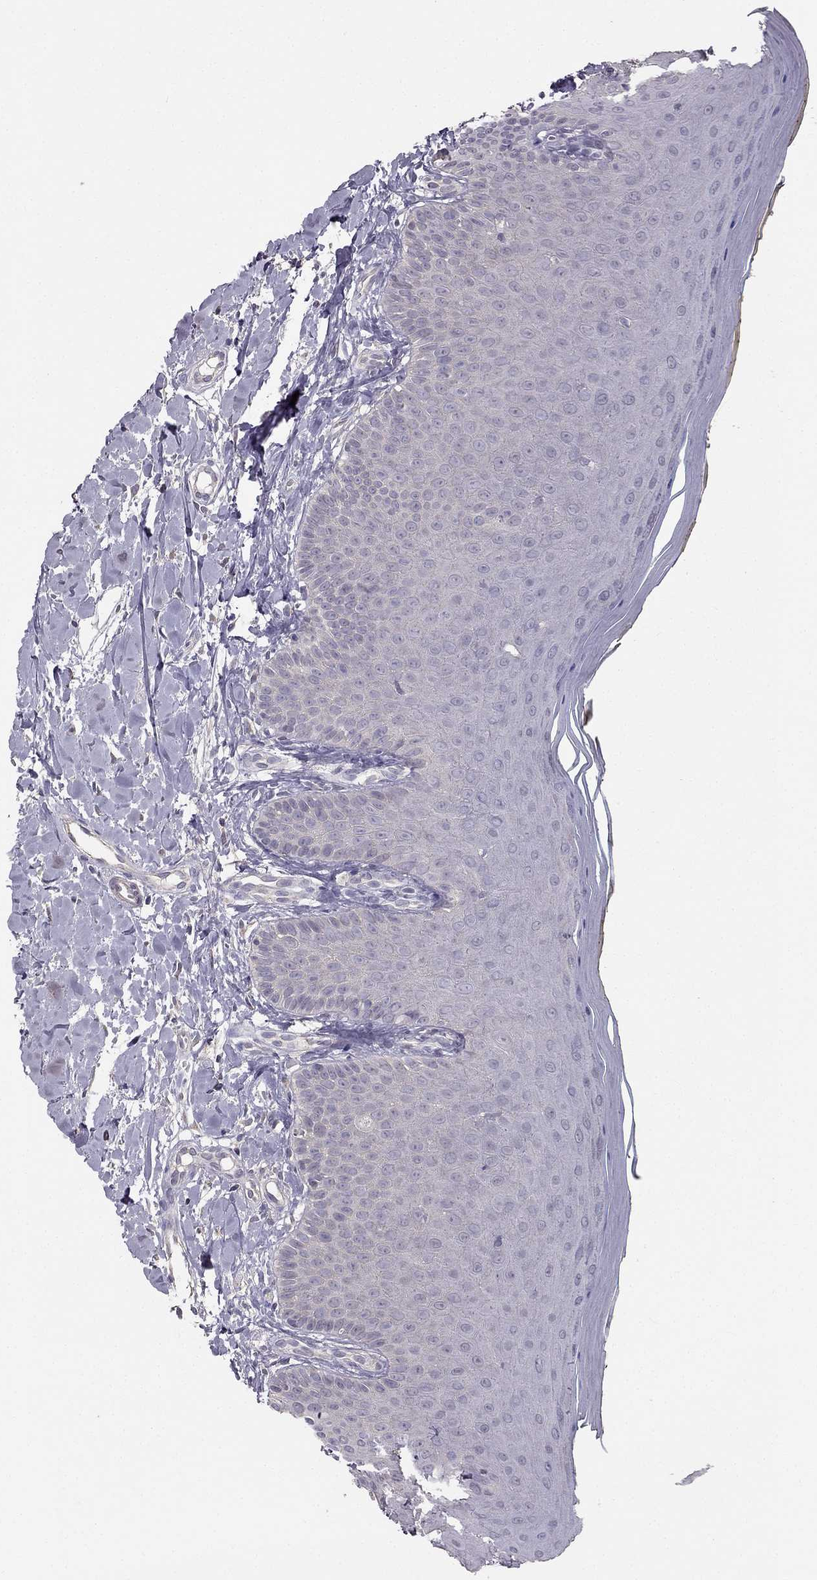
{"staining": {"intensity": "negative", "quantity": "none", "location": "none"}, "tissue": "oral mucosa", "cell_type": "Squamous epithelial cells", "image_type": "normal", "snomed": [{"axis": "morphology", "description": "Normal tissue, NOS"}, {"axis": "topography", "description": "Oral tissue"}], "caption": "IHC histopathology image of benign oral mucosa: human oral mucosa stained with DAB (3,3'-diaminobenzidine) shows no significant protein staining in squamous epithelial cells. (DAB immunohistochemistry with hematoxylin counter stain).", "gene": "HSFX1", "patient": {"sex": "female", "age": 43}}